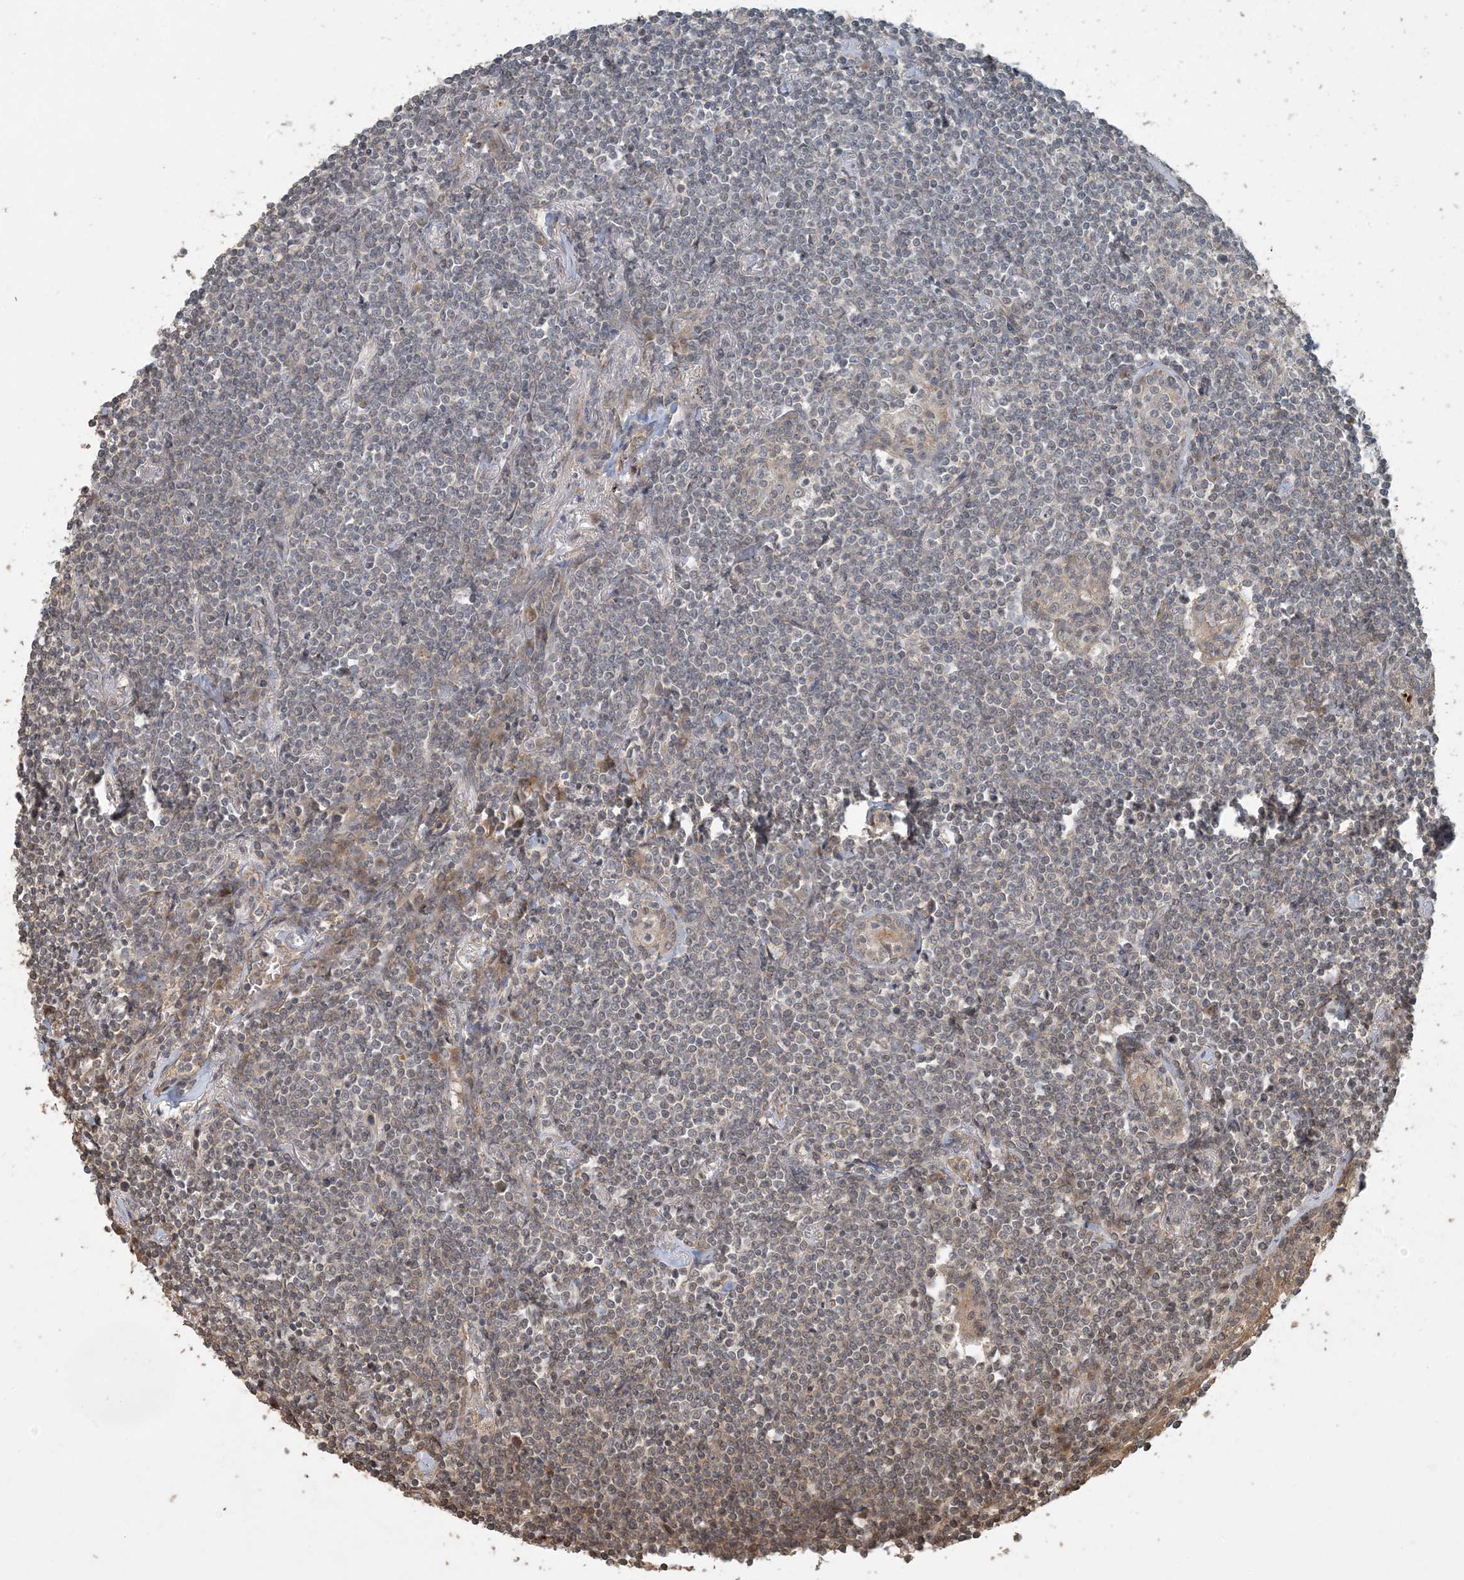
{"staining": {"intensity": "negative", "quantity": "none", "location": "none"}, "tissue": "lymphoma", "cell_type": "Tumor cells", "image_type": "cancer", "snomed": [{"axis": "morphology", "description": "Malignant lymphoma, non-Hodgkin's type, Low grade"}, {"axis": "topography", "description": "Lung"}], "caption": "The histopathology image demonstrates no staining of tumor cells in lymphoma.", "gene": "AK9", "patient": {"sex": "female", "age": 71}}